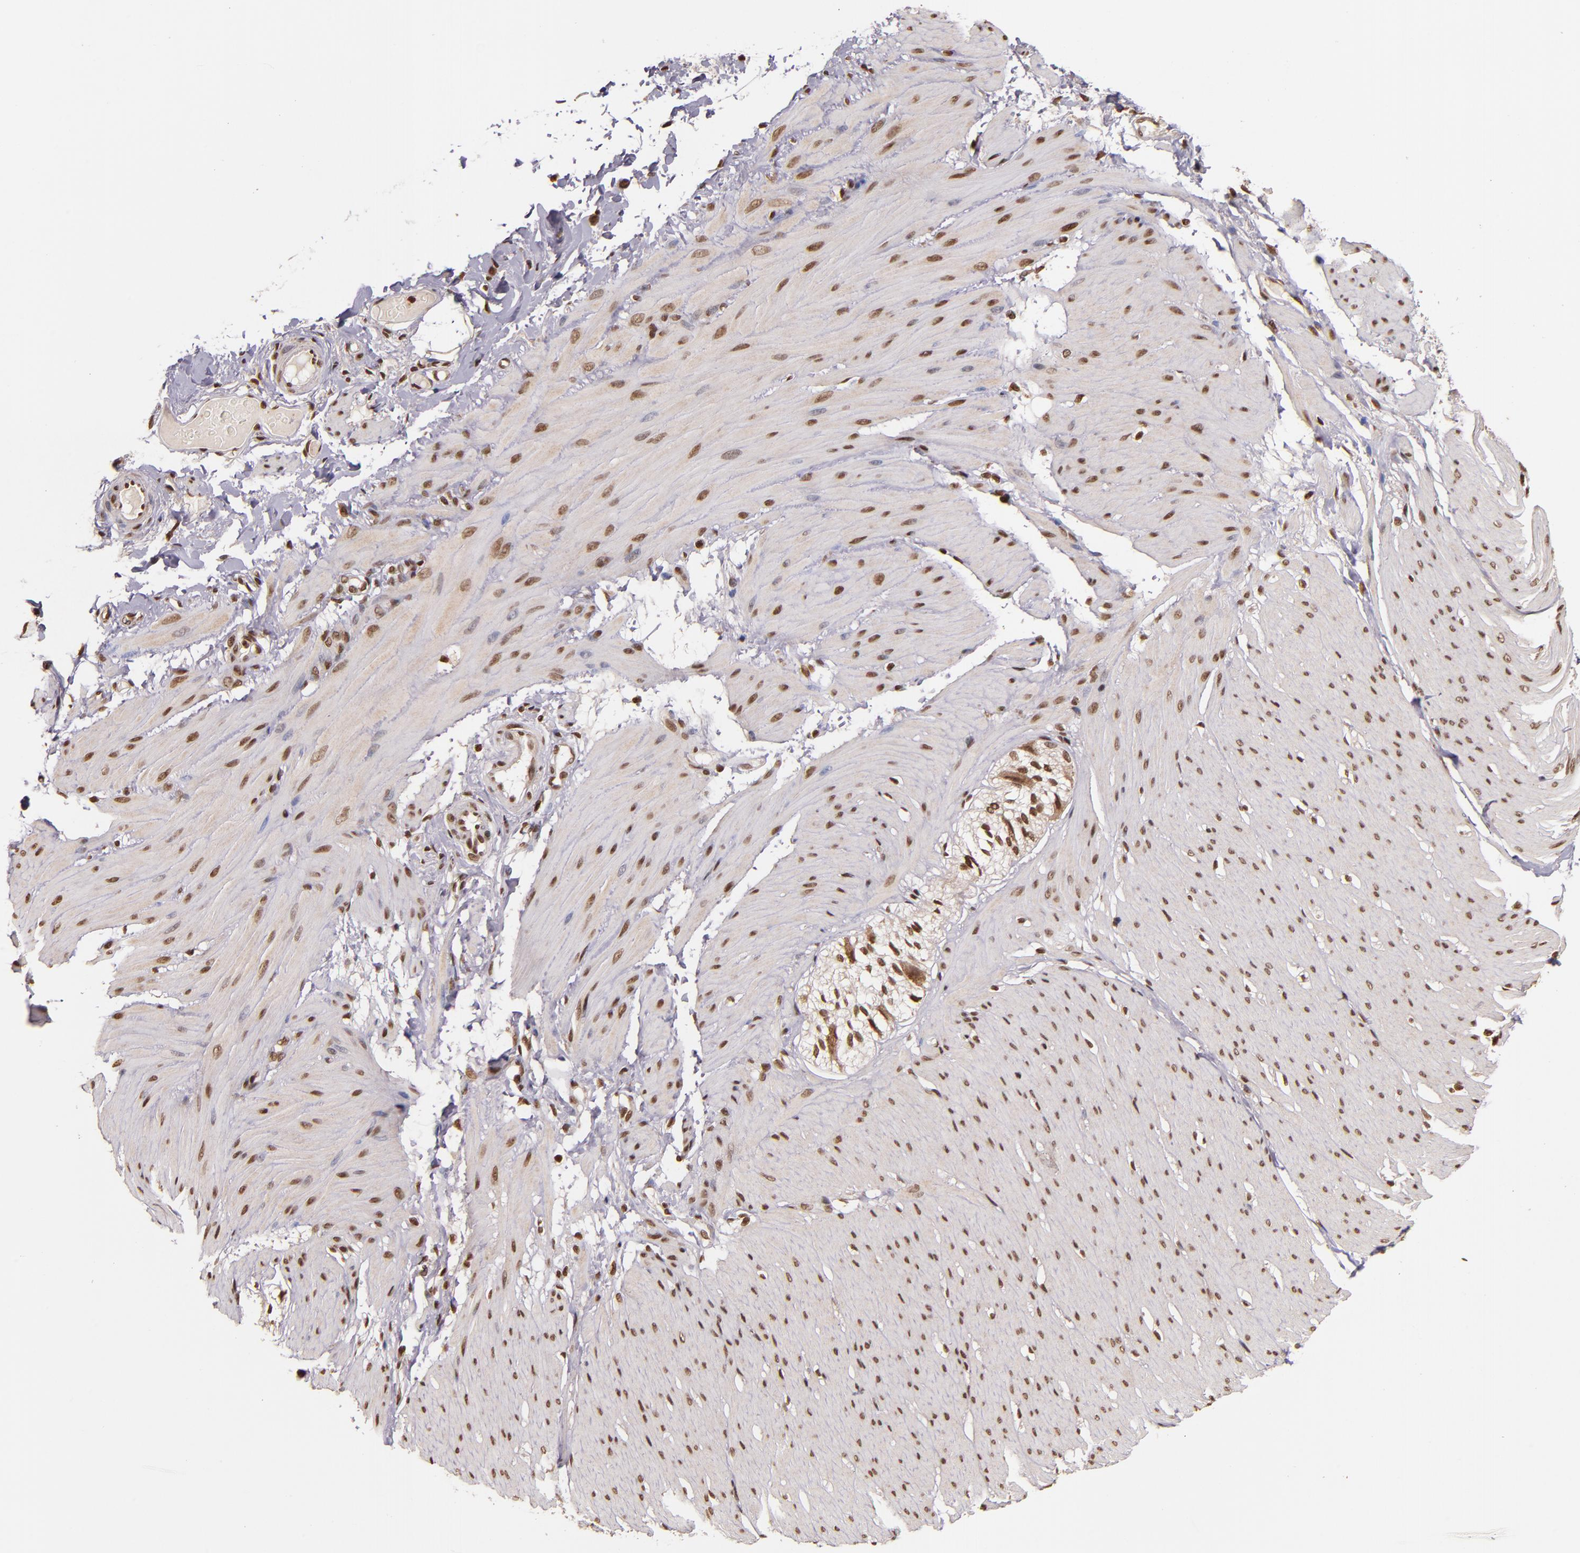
{"staining": {"intensity": "moderate", "quantity": ">75%", "location": "nuclear"}, "tissue": "smooth muscle", "cell_type": "Smooth muscle cells", "image_type": "normal", "snomed": [{"axis": "morphology", "description": "Normal tissue, NOS"}, {"axis": "topography", "description": "Smooth muscle"}, {"axis": "topography", "description": "Colon"}], "caption": "Immunohistochemical staining of benign smooth muscle exhibits moderate nuclear protein expression in about >75% of smooth muscle cells.", "gene": "CUL3", "patient": {"sex": "male", "age": 67}}